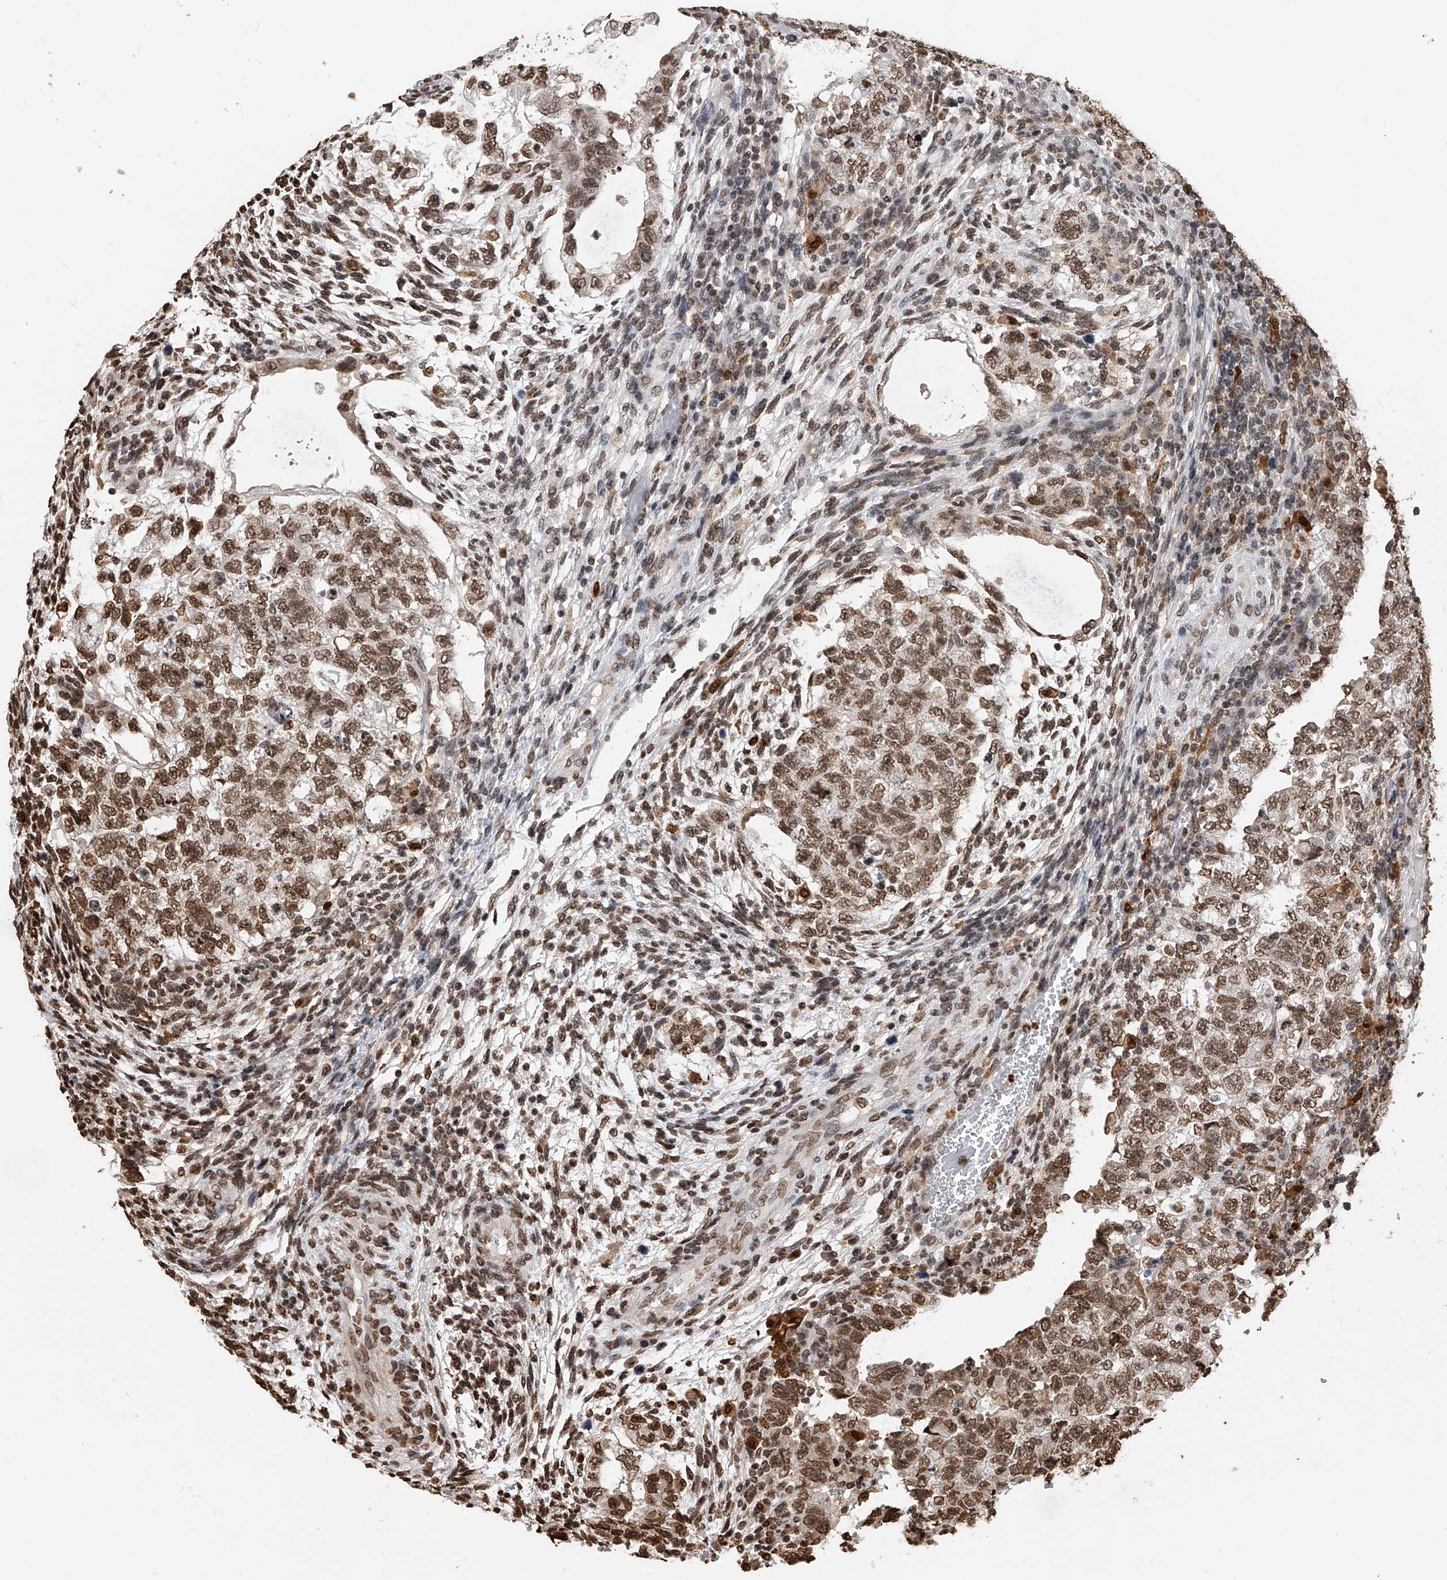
{"staining": {"intensity": "moderate", "quantity": ">75%", "location": "nuclear"}, "tissue": "testis cancer", "cell_type": "Tumor cells", "image_type": "cancer", "snomed": [{"axis": "morphology", "description": "Carcinoma, Embryonal, NOS"}, {"axis": "topography", "description": "Testis"}], "caption": "Immunohistochemistry of embryonal carcinoma (testis) reveals medium levels of moderate nuclear expression in about >75% of tumor cells.", "gene": "CFAP410", "patient": {"sex": "male", "age": 36}}